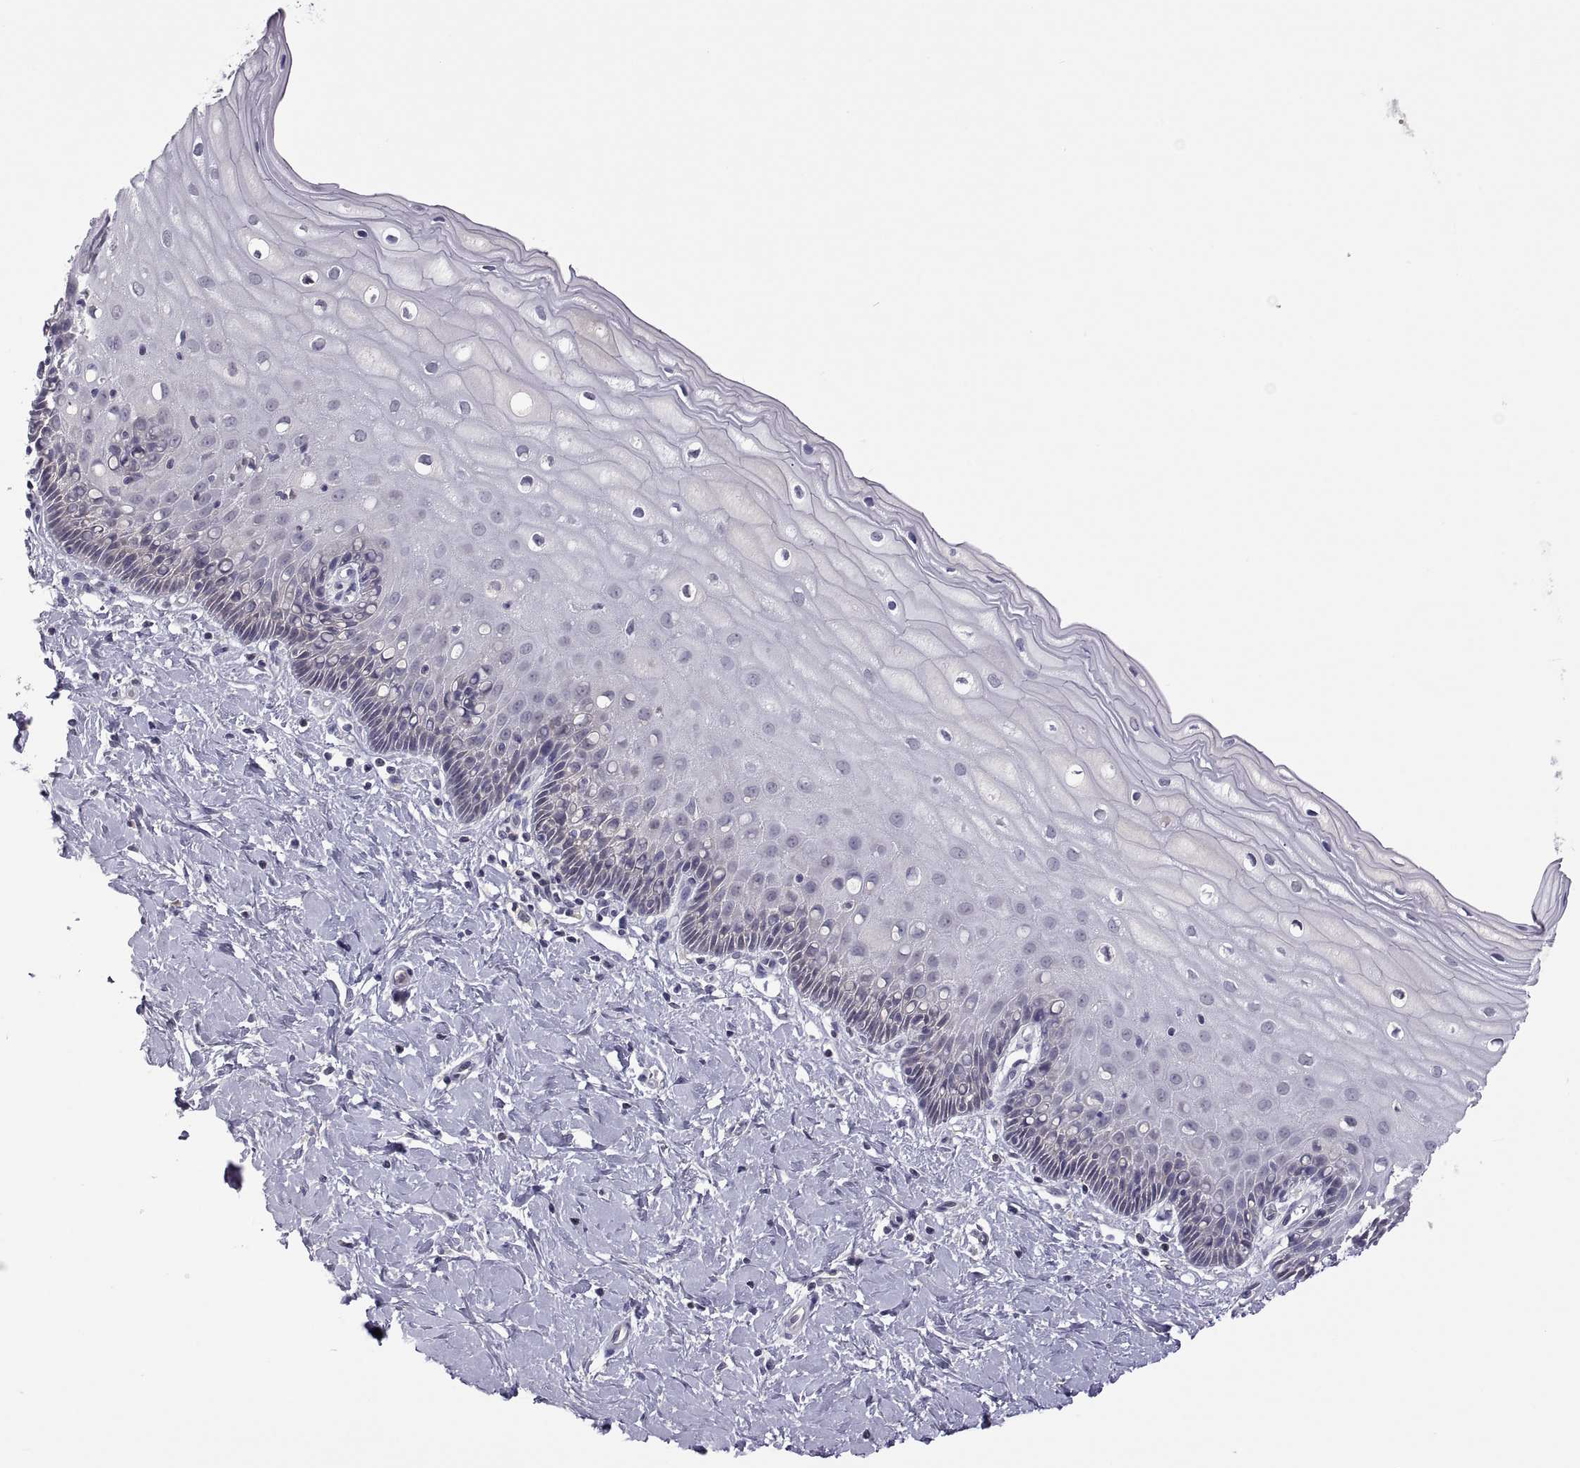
{"staining": {"intensity": "negative", "quantity": "none", "location": "none"}, "tissue": "cervix", "cell_type": "Glandular cells", "image_type": "normal", "snomed": [{"axis": "morphology", "description": "Normal tissue, NOS"}, {"axis": "topography", "description": "Cervix"}], "caption": "Micrograph shows no protein expression in glandular cells of benign cervix. The staining is performed using DAB brown chromogen with nuclei counter-stained in using hematoxylin.", "gene": "FGF9", "patient": {"sex": "female", "age": 37}}